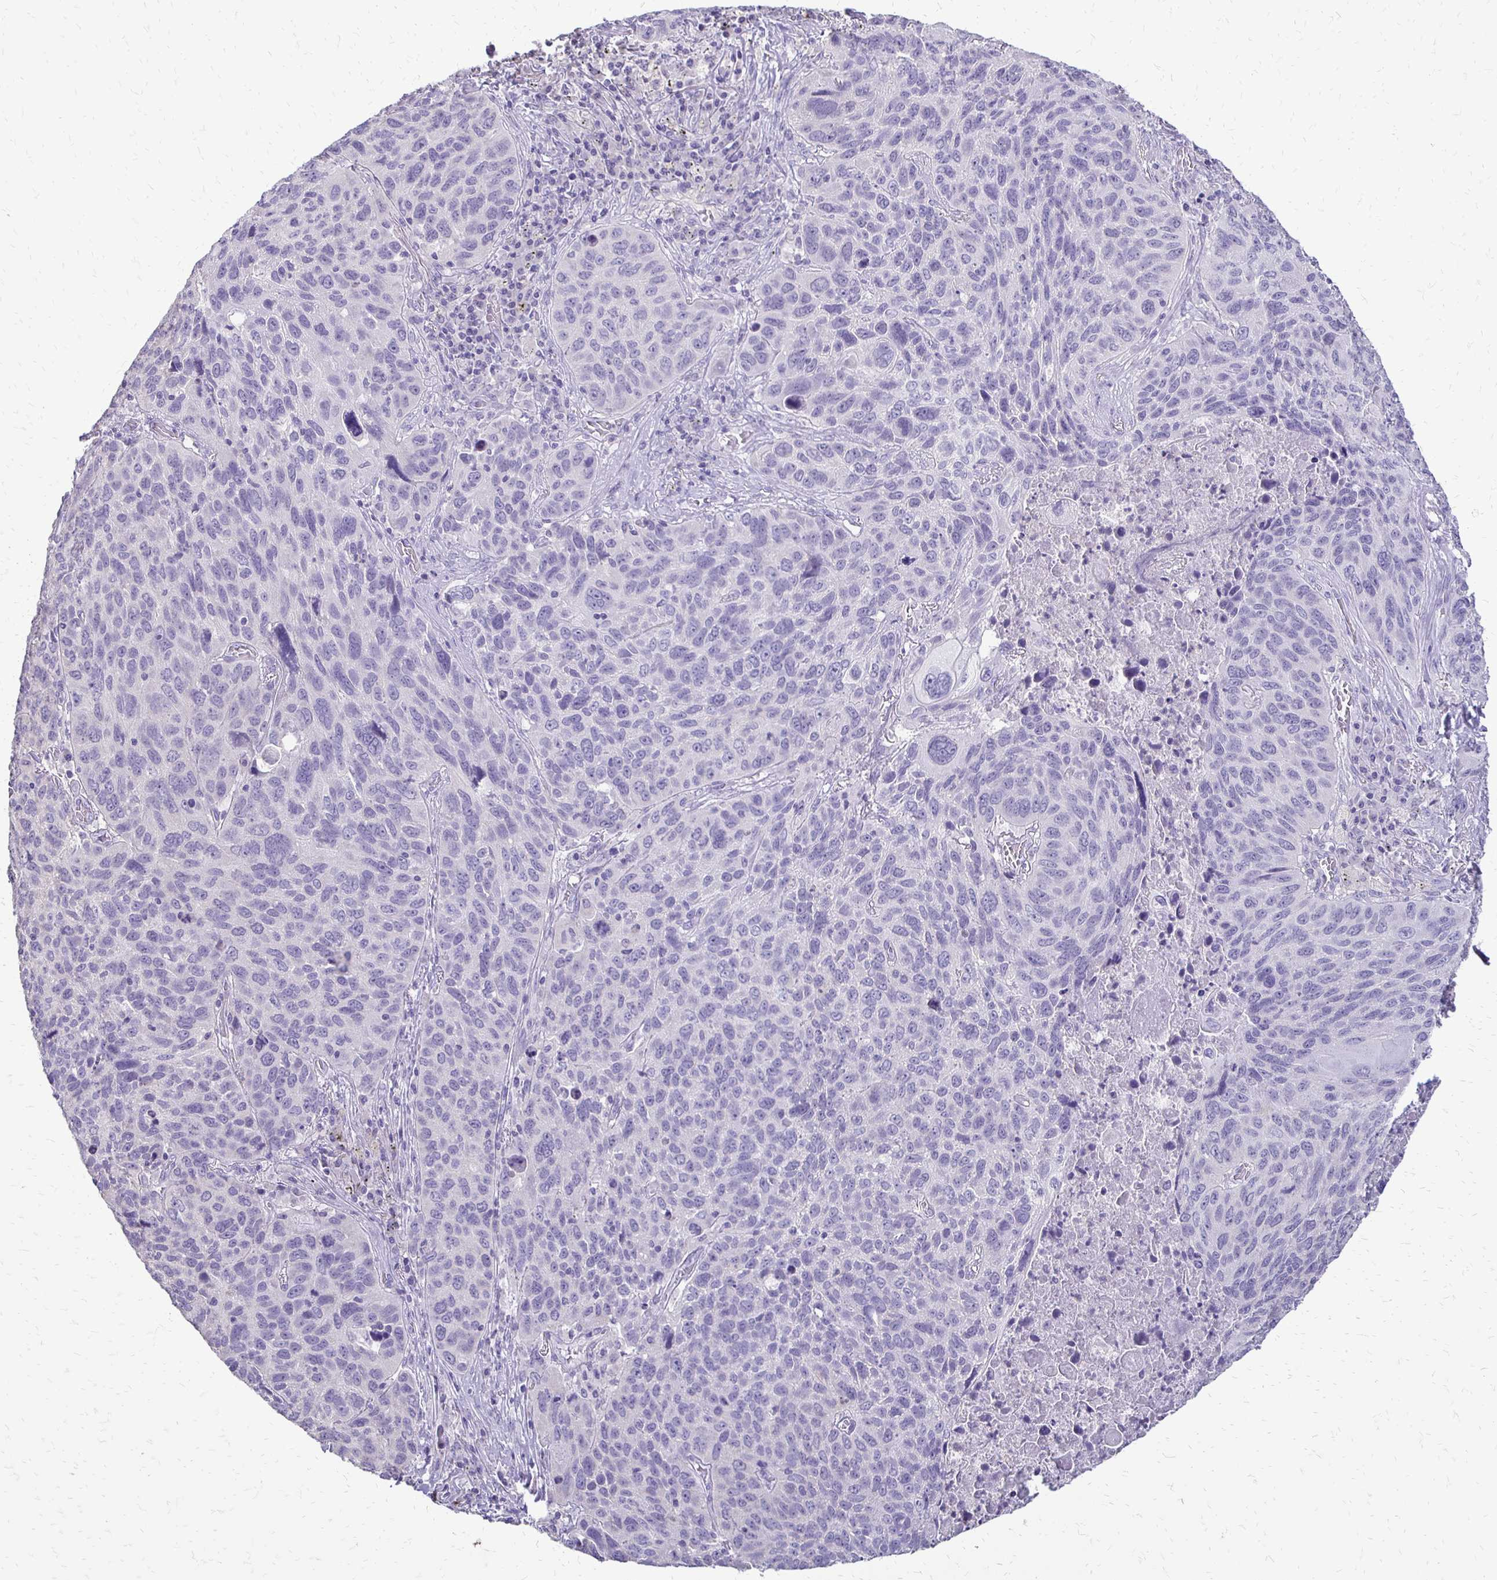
{"staining": {"intensity": "negative", "quantity": "none", "location": "none"}, "tissue": "lung cancer", "cell_type": "Tumor cells", "image_type": "cancer", "snomed": [{"axis": "morphology", "description": "Squamous cell carcinoma, NOS"}, {"axis": "topography", "description": "Lung"}], "caption": "Image shows no significant protein expression in tumor cells of lung cancer (squamous cell carcinoma).", "gene": "ALPG", "patient": {"sex": "male", "age": 68}}